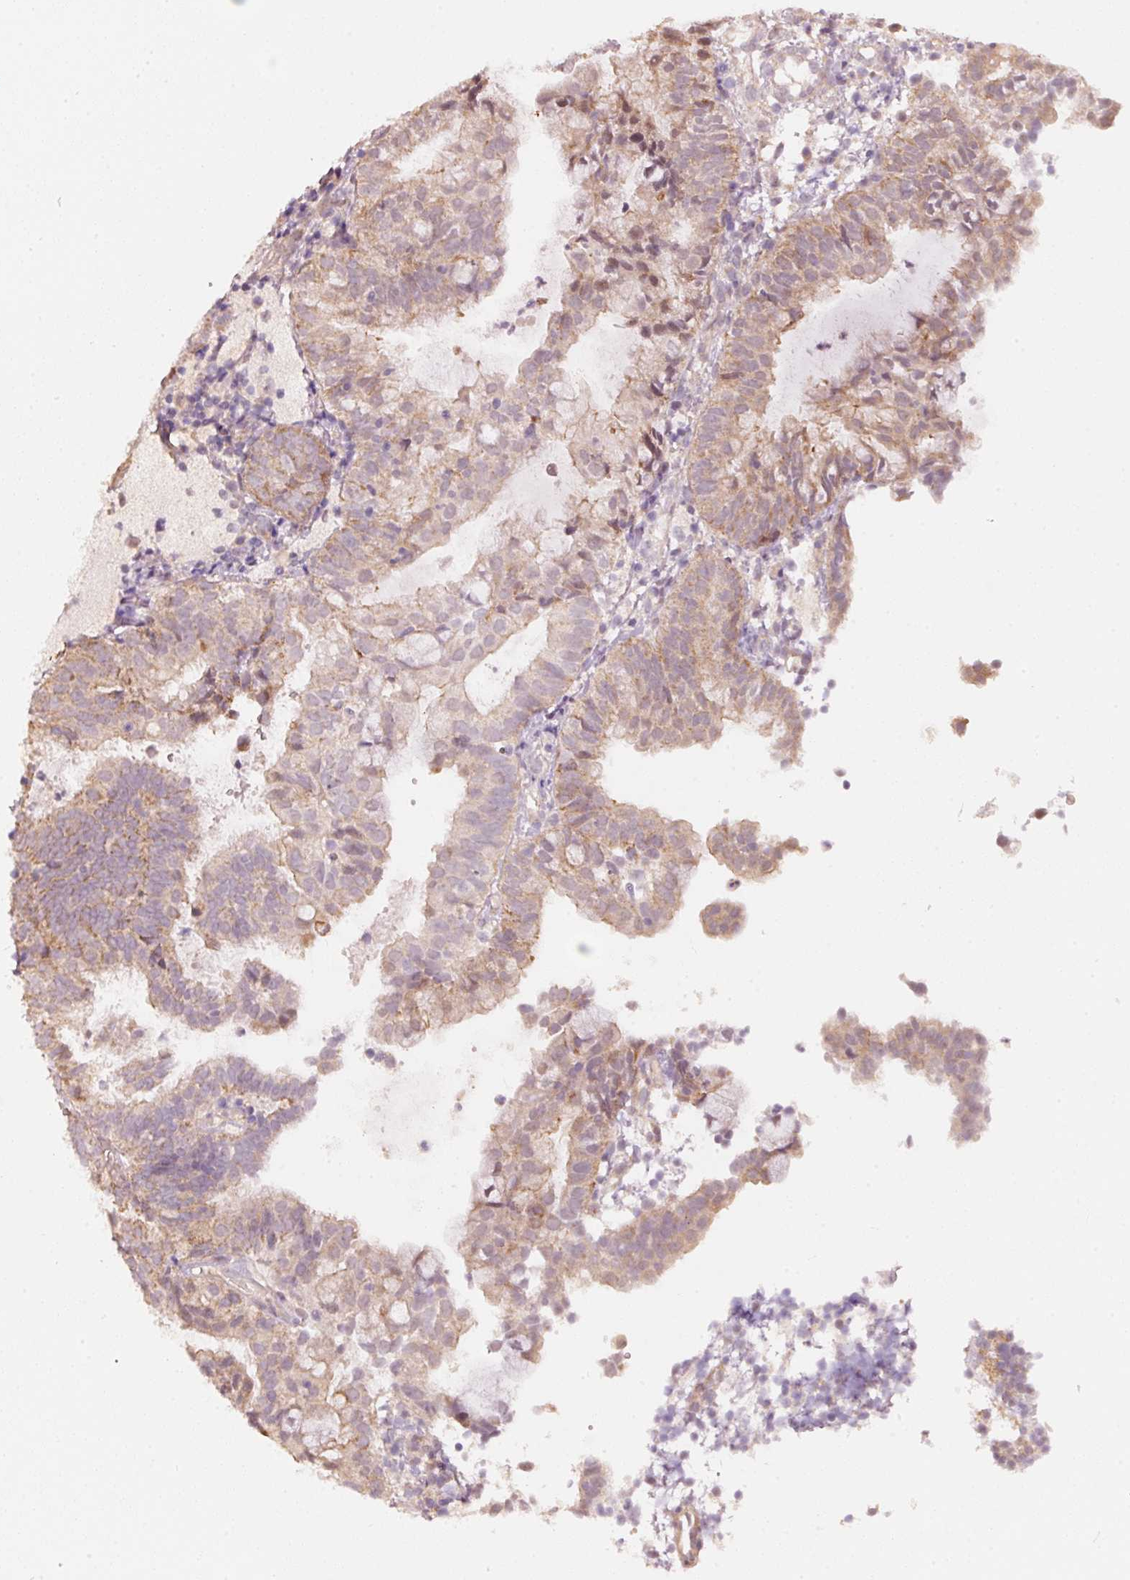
{"staining": {"intensity": "moderate", "quantity": ">75%", "location": "cytoplasmic/membranous"}, "tissue": "endometrial cancer", "cell_type": "Tumor cells", "image_type": "cancer", "snomed": [{"axis": "morphology", "description": "Adenocarcinoma, NOS"}, {"axis": "topography", "description": "Endometrium"}], "caption": "This histopathology image shows immunohistochemistry (IHC) staining of adenocarcinoma (endometrial), with medium moderate cytoplasmic/membranous positivity in approximately >75% of tumor cells.", "gene": "ARHGAP22", "patient": {"sex": "female", "age": 80}}